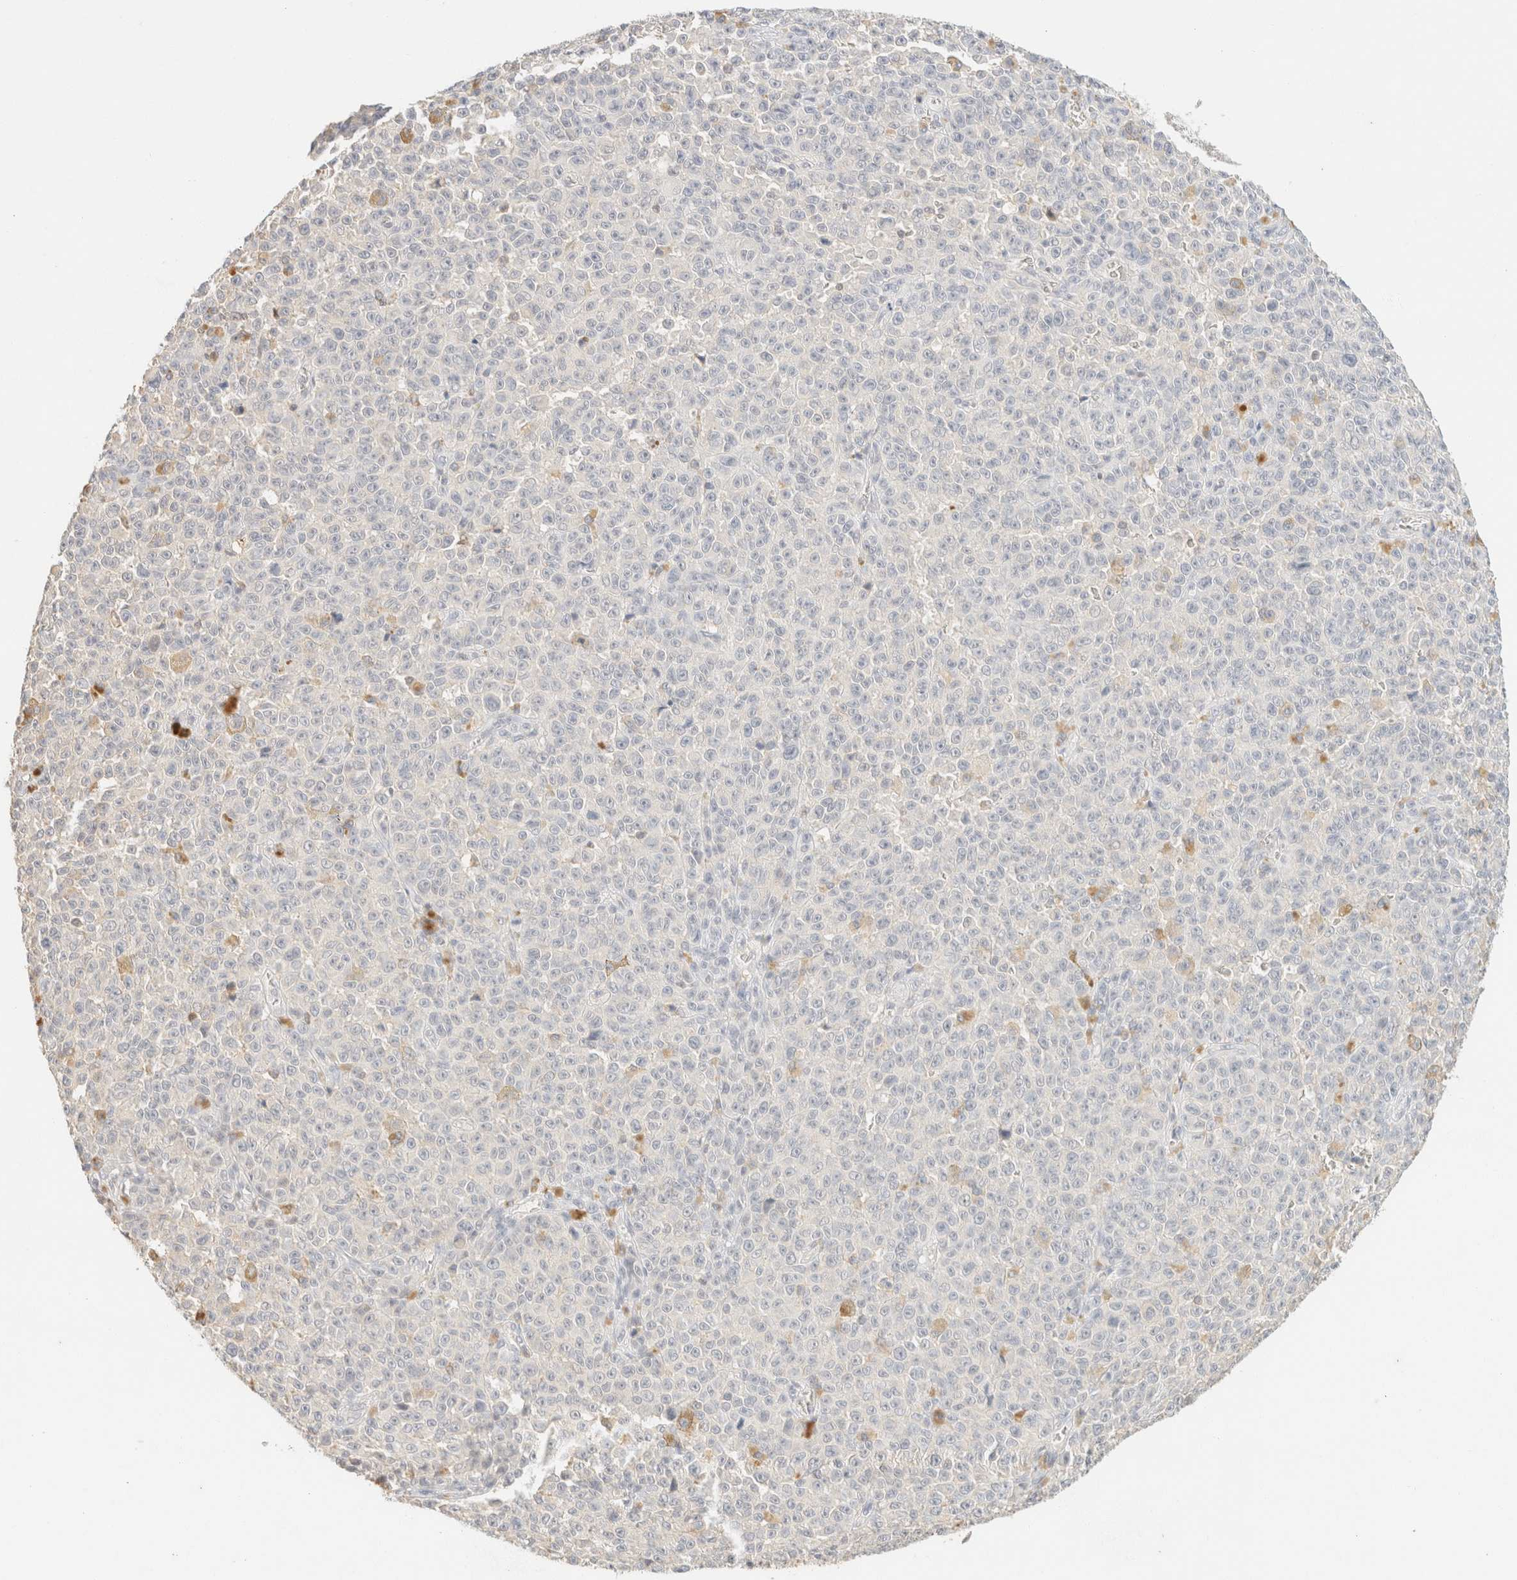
{"staining": {"intensity": "negative", "quantity": "none", "location": "none"}, "tissue": "melanoma", "cell_type": "Tumor cells", "image_type": "cancer", "snomed": [{"axis": "morphology", "description": "Malignant melanoma, NOS"}, {"axis": "topography", "description": "Skin"}], "caption": "This is an IHC histopathology image of melanoma. There is no expression in tumor cells.", "gene": "TIMD4", "patient": {"sex": "female", "age": 82}}